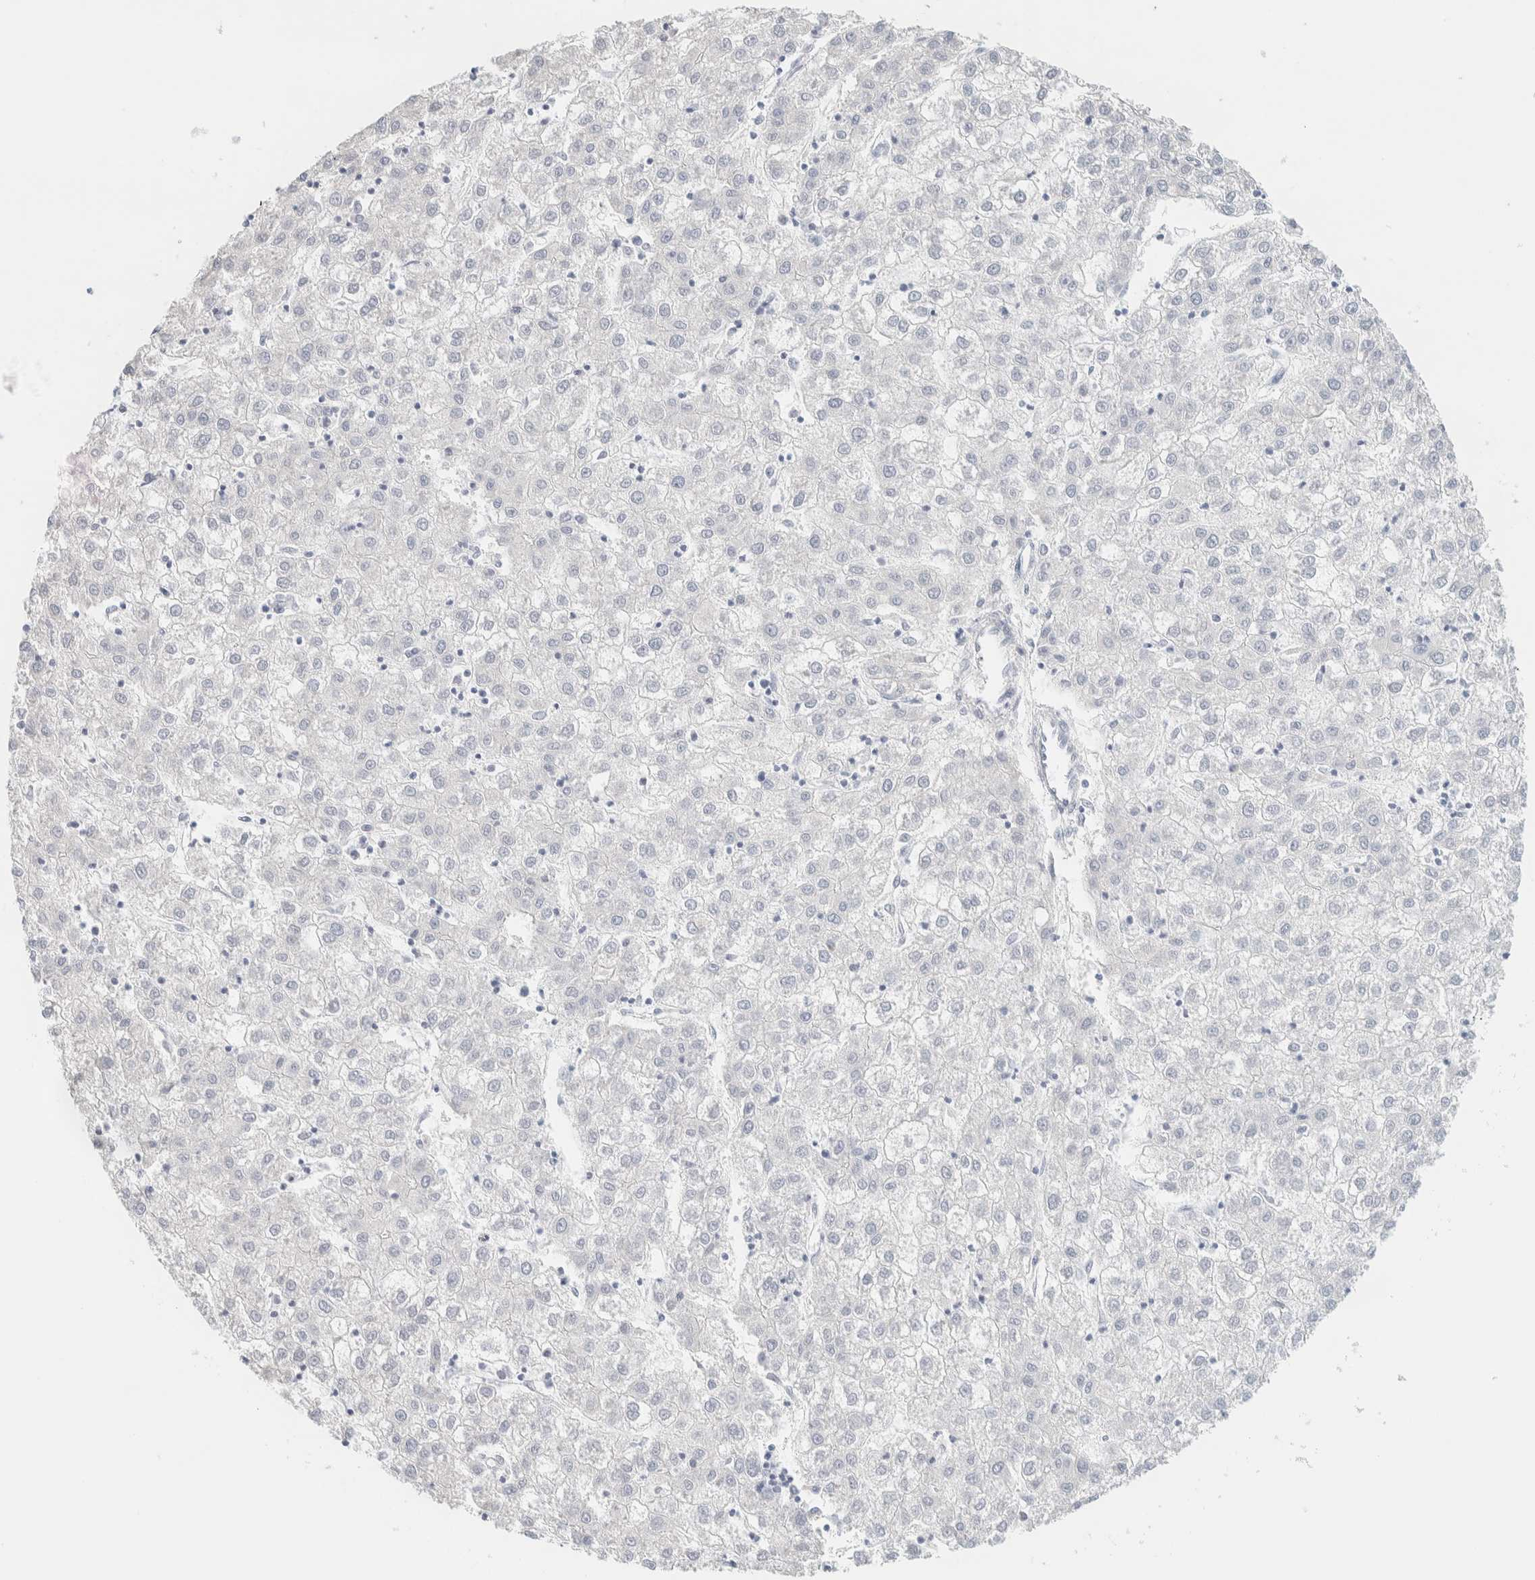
{"staining": {"intensity": "negative", "quantity": "none", "location": "none"}, "tissue": "liver cancer", "cell_type": "Tumor cells", "image_type": "cancer", "snomed": [{"axis": "morphology", "description": "Carcinoma, Hepatocellular, NOS"}, {"axis": "topography", "description": "Liver"}], "caption": "Immunohistochemistry of human liver cancer reveals no expression in tumor cells.", "gene": "SPNS3", "patient": {"sex": "male", "age": 72}}